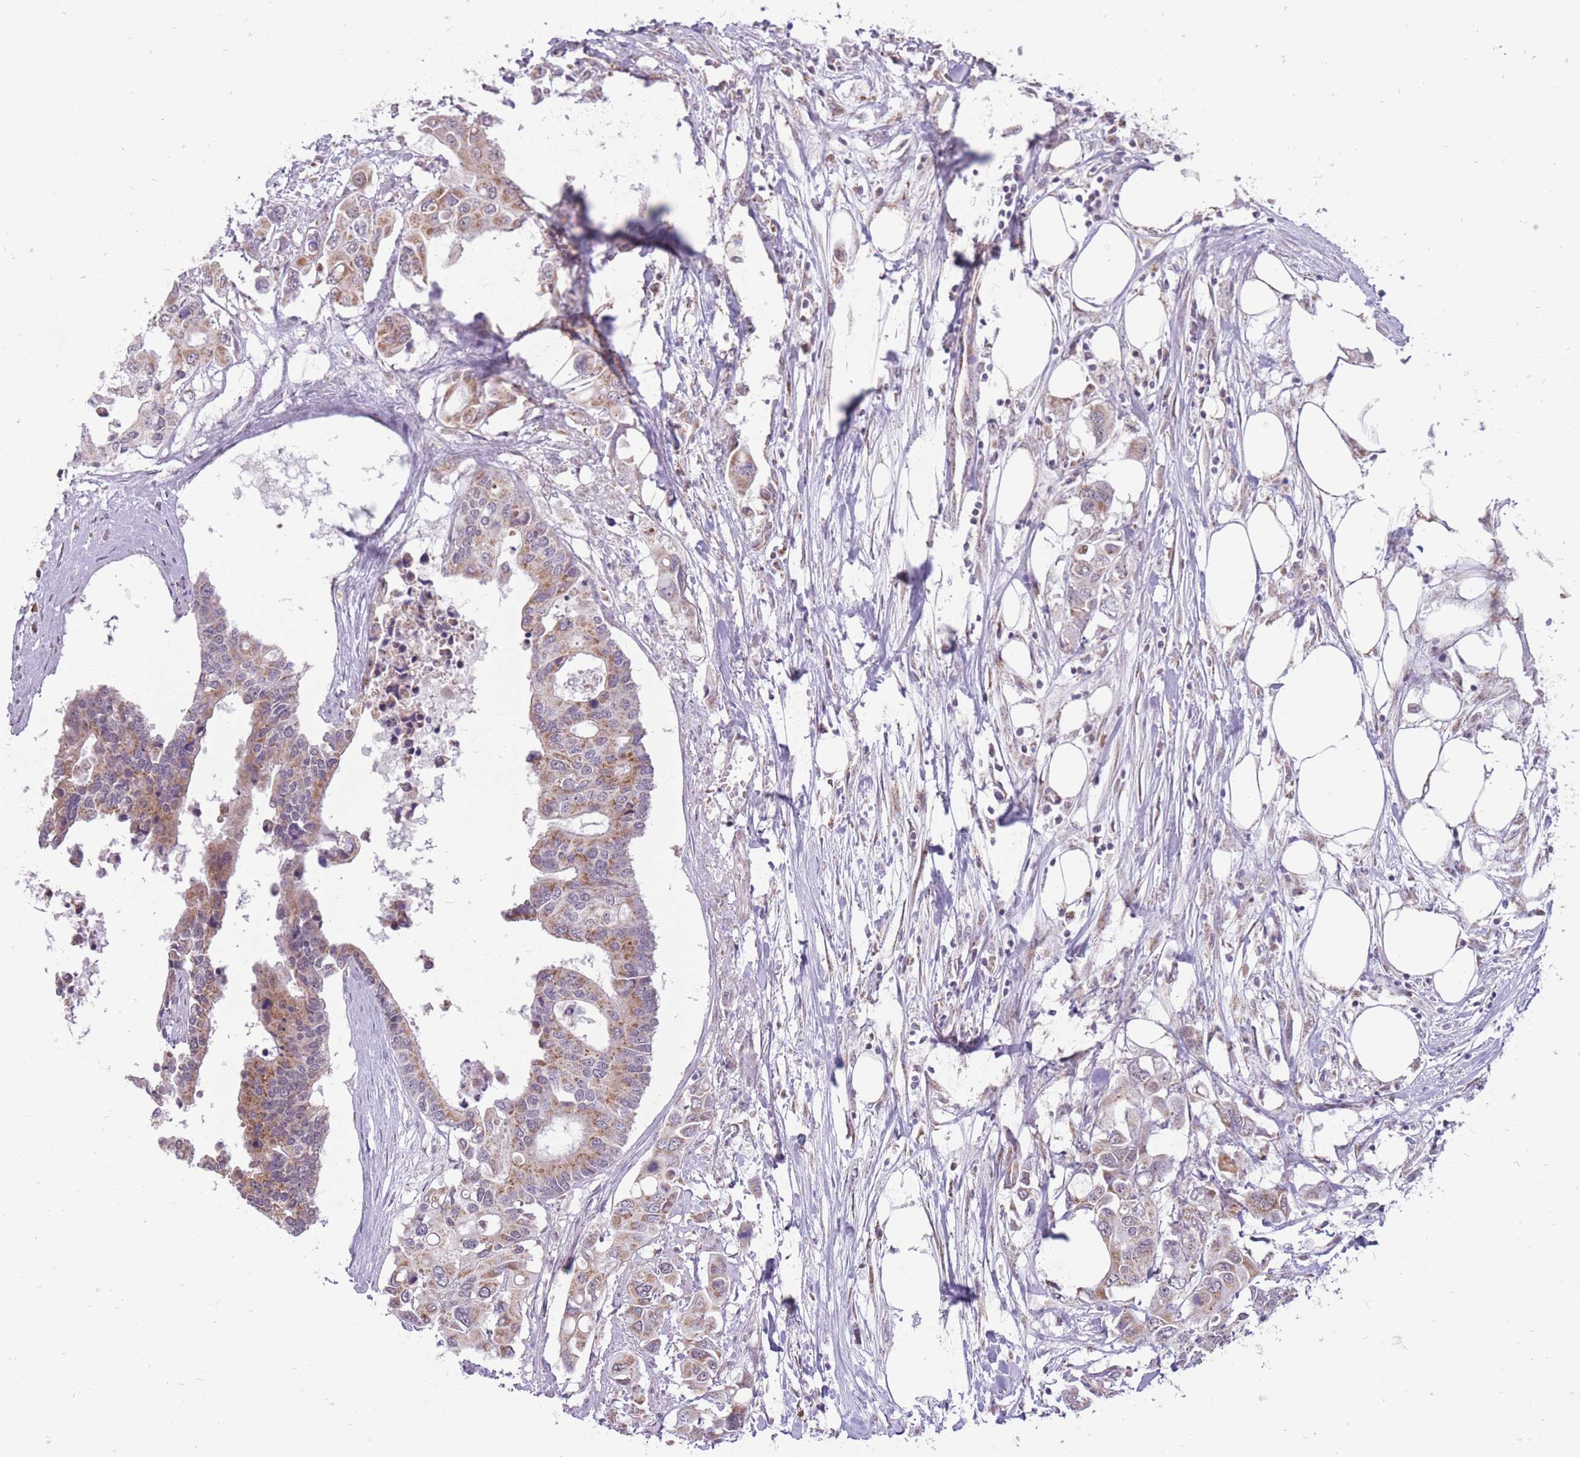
{"staining": {"intensity": "moderate", "quantity": "25%-75%", "location": "cytoplasmic/membranous"}, "tissue": "colorectal cancer", "cell_type": "Tumor cells", "image_type": "cancer", "snomed": [{"axis": "morphology", "description": "Adenocarcinoma, NOS"}, {"axis": "topography", "description": "Colon"}], "caption": "Colorectal adenocarcinoma stained with DAB immunohistochemistry exhibits medium levels of moderate cytoplasmic/membranous expression in about 25%-75% of tumor cells.", "gene": "NELL1", "patient": {"sex": "male", "age": 77}}